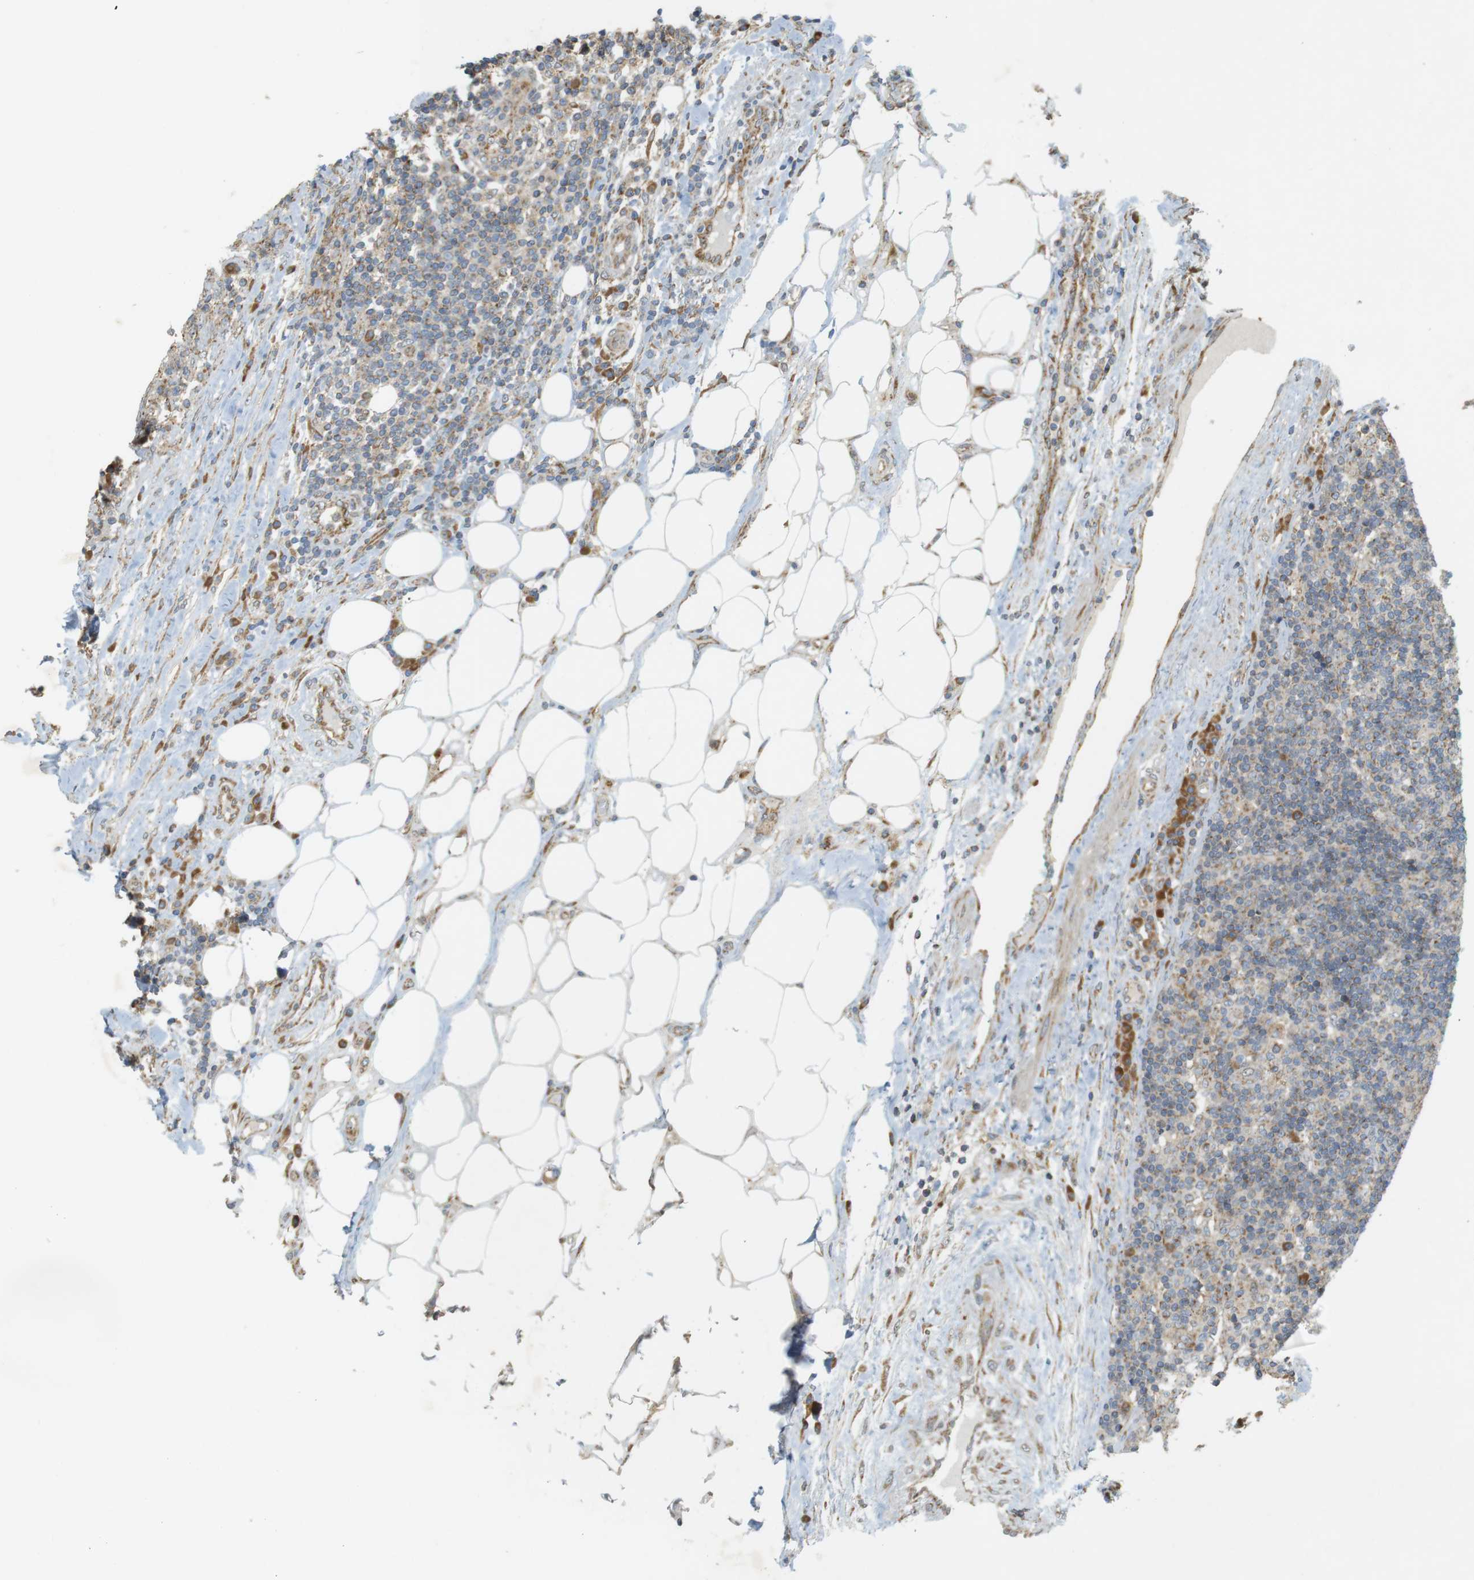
{"staining": {"intensity": "moderate", "quantity": "<25%", "location": "cytoplasmic/membranous"}, "tissue": "lymph node", "cell_type": "Germinal center cells", "image_type": "normal", "snomed": [{"axis": "morphology", "description": "Normal tissue, NOS"}, {"axis": "morphology", "description": "Squamous cell carcinoma, metastatic, NOS"}, {"axis": "topography", "description": "Lymph node"}], "caption": "Immunohistochemical staining of unremarkable human lymph node exhibits moderate cytoplasmic/membranous protein staining in approximately <25% of germinal center cells.", "gene": "SLC41A1", "patient": {"sex": "female", "age": 53}}